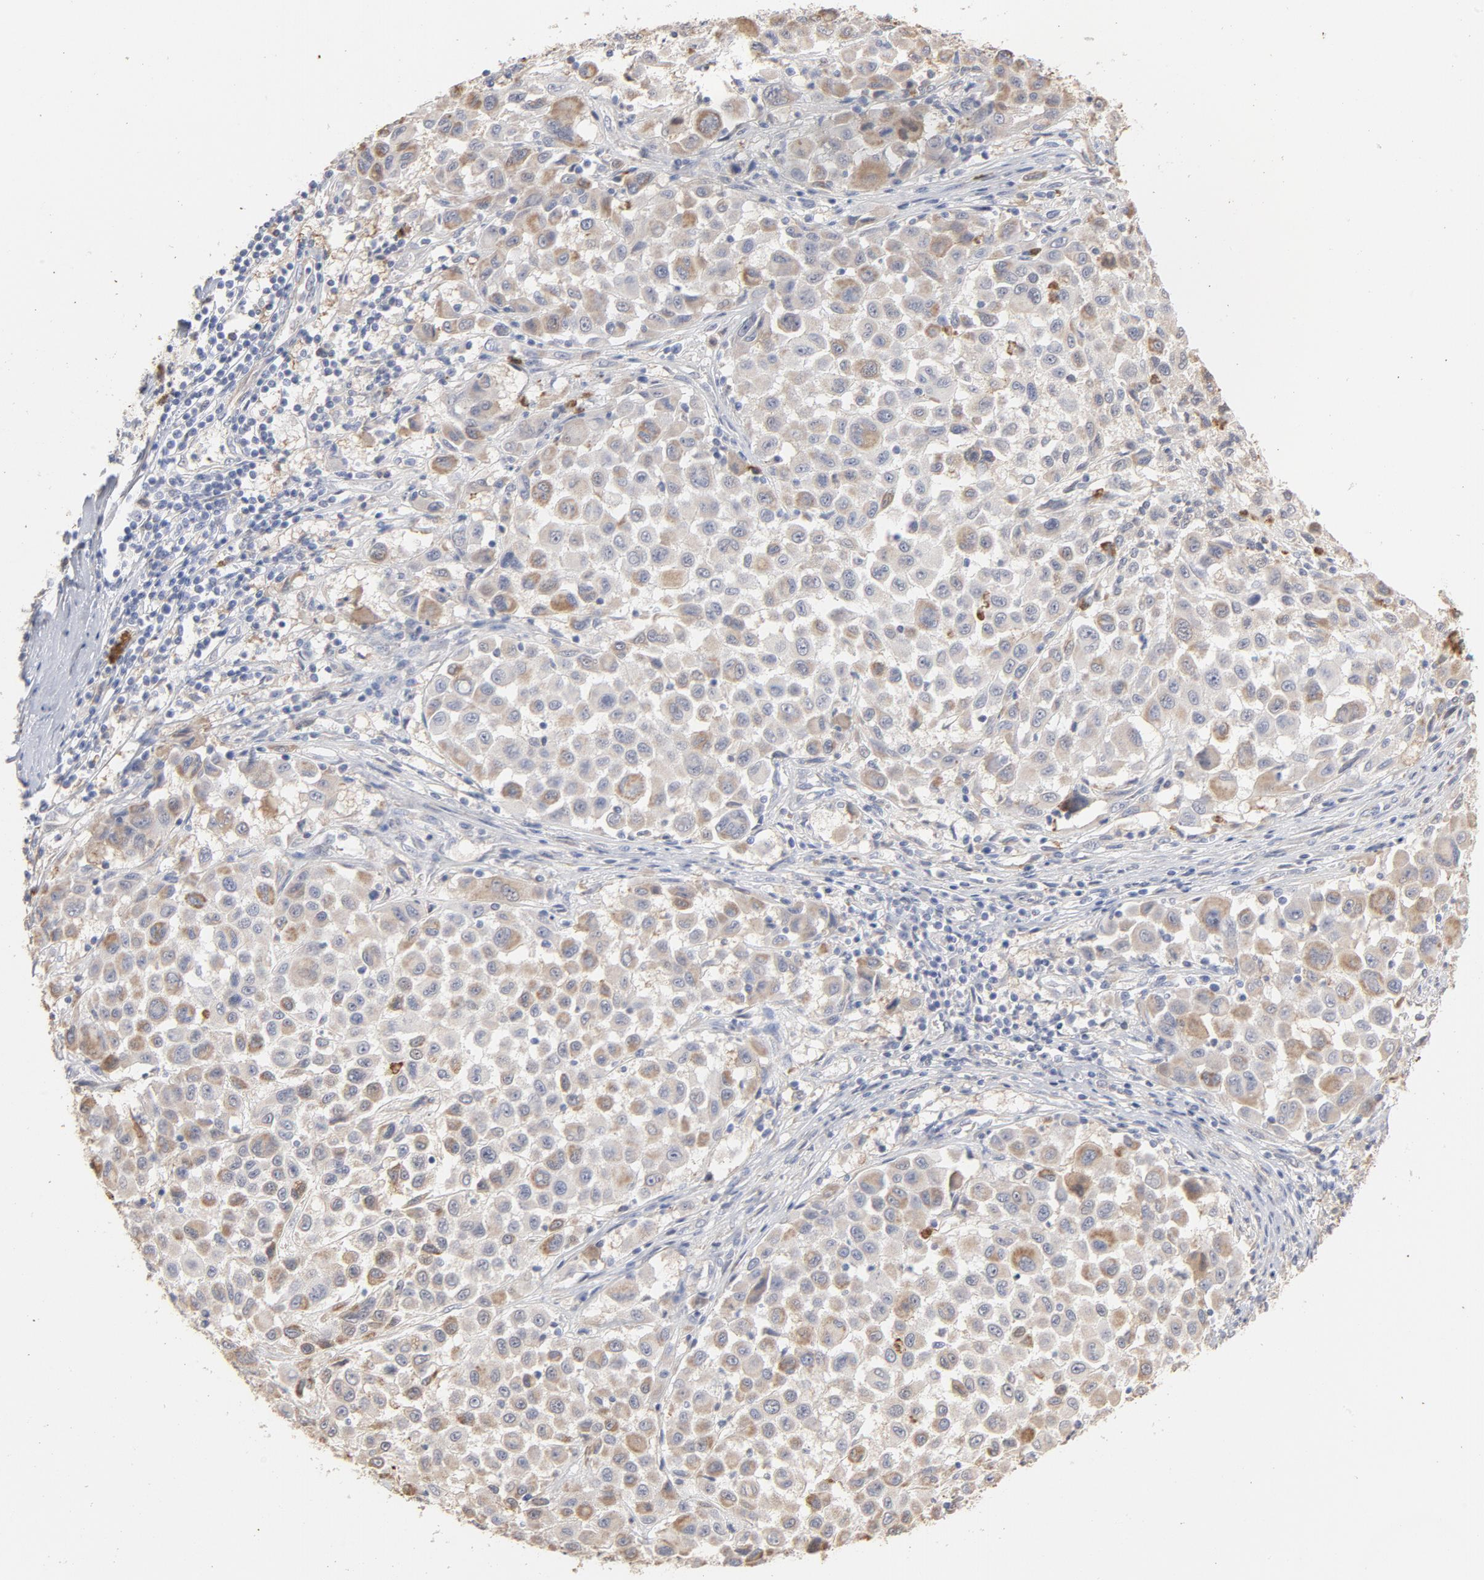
{"staining": {"intensity": "moderate", "quantity": ">75%", "location": "cytoplasmic/membranous"}, "tissue": "melanoma", "cell_type": "Tumor cells", "image_type": "cancer", "snomed": [{"axis": "morphology", "description": "Malignant melanoma, Metastatic site"}, {"axis": "topography", "description": "Lymph node"}], "caption": "This image exhibits melanoma stained with IHC to label a protein in brown. The cytoplasmic/membranous of tumor cells show moderate positivity for the protein. Nuclei are counter-stained blue.", "gene": "PNMA1", "patient": {"sex": "male", "age": 61}}